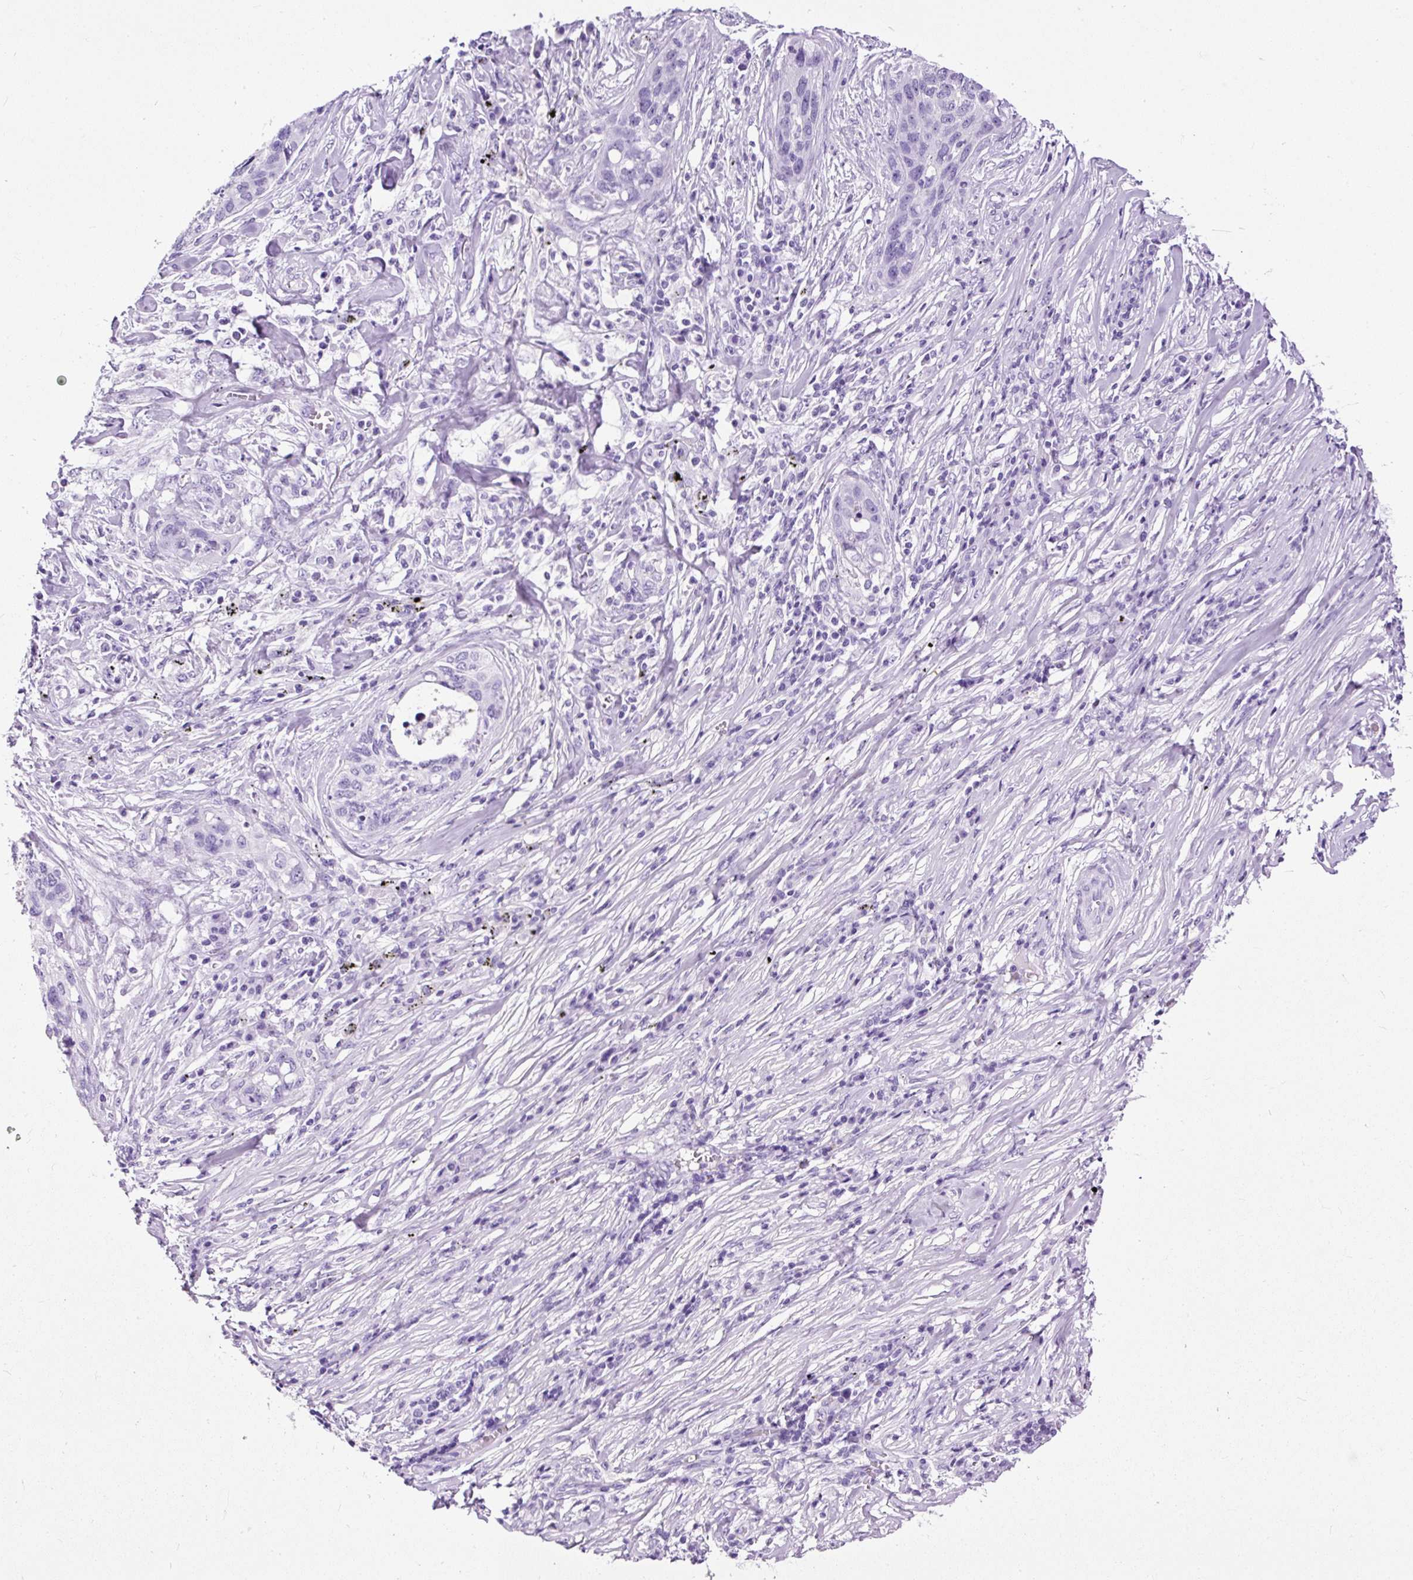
{"staining": {"intensity": "negative", "quantity": "none", "location": "none"}, "tissue": "lung cancer", "cell_type": "Tumor cells", "image_type": "cancer", "snomed": [{"axis": "morphology", "description": "Squamous cell carcinoma, NOS"}, {"axis": "topography", "description": "Lung"}], "caption": "Tumor cells show no significant protein positivity in lung cancer.", "gene": "NTS", "patient": {"sex": "female", "age": 63}}